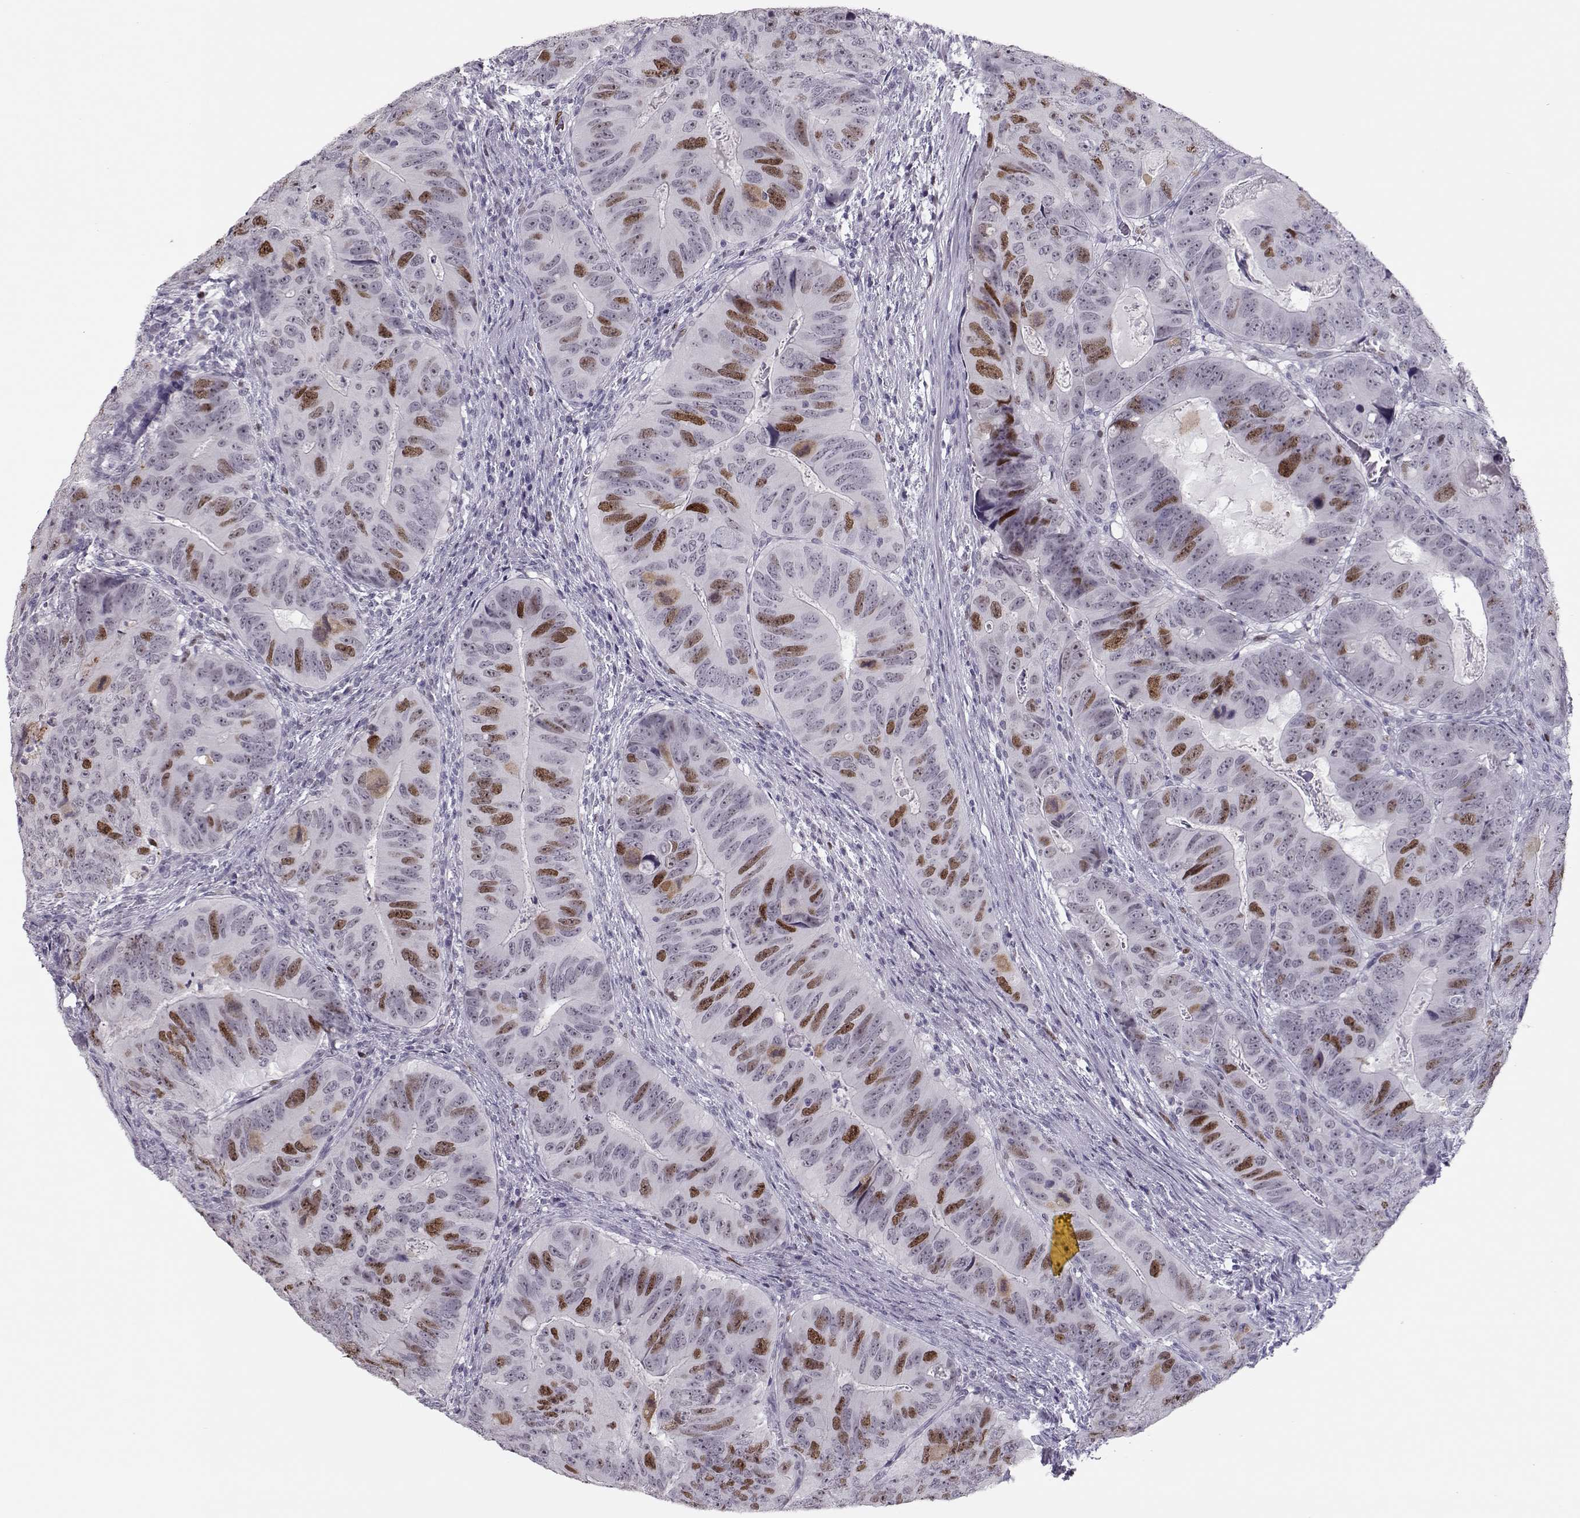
{"staining": {"intensity": "moderate", "quantity": "<25%", "location": "nuclear"}, "tissue": "colorectal cancer", "cell_type": "Tumor cells", "image_type": "cancer", "snomed": [{"axis": "morphology", "description": "Adenocarcinoma, NOS"}, {"axis": "topography", "description": "Colon"}], "caption": "This micrograph shows colorectal cancer (adenocarcinoma) stained with IHC to label a protein in brown. The nuclear of tumor cells show moderate positivity for the protein. Nuclei are counter-stained blue.", "gene": "SGO1", "patient": {"sex": "male", "age": 79}}